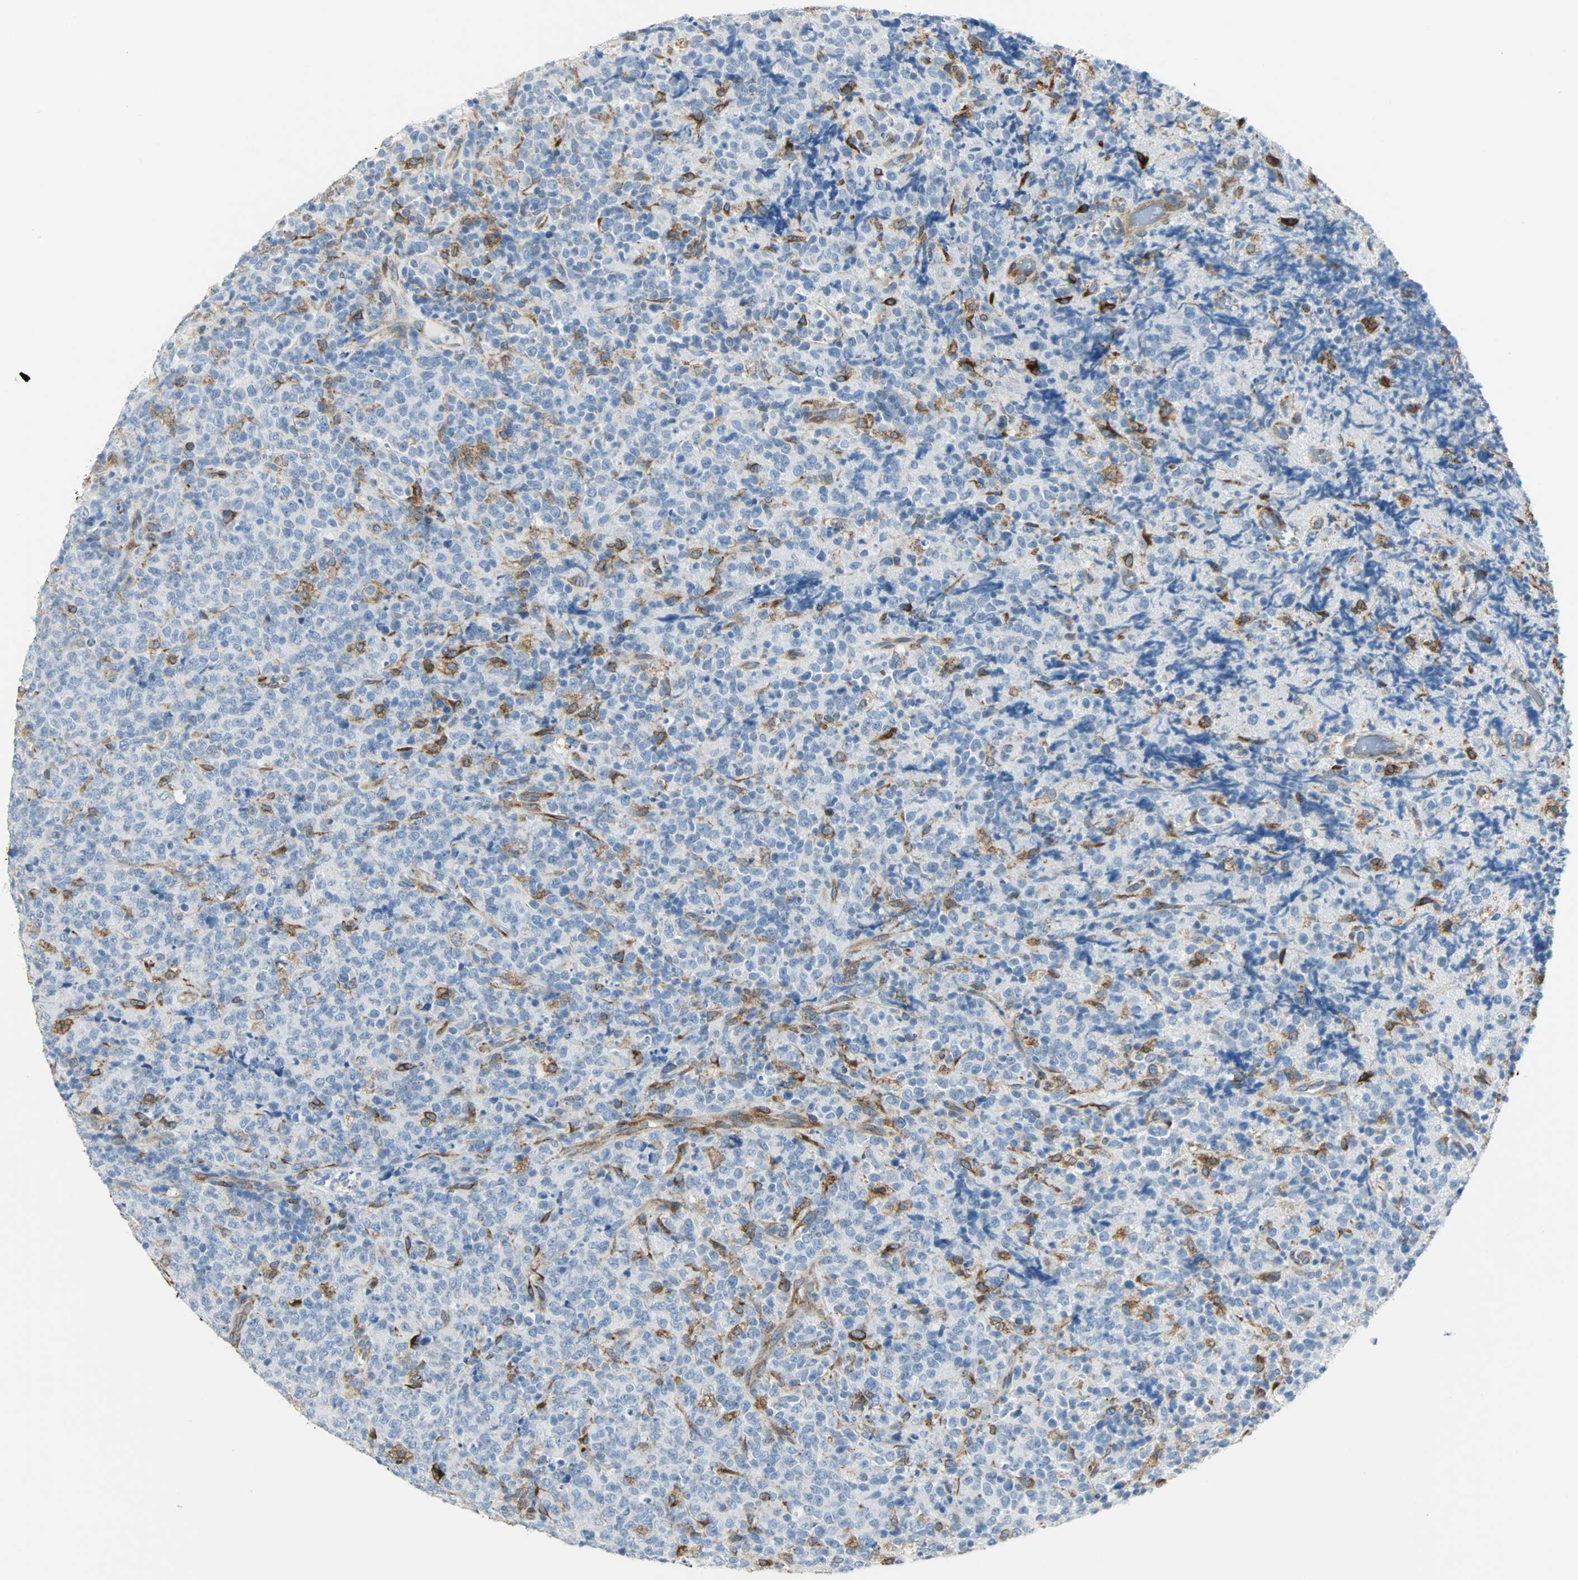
{"staining": {"intensity": "moderate", "quantity": "<25%", "location": "cytoplasmic/membranous"}, "tissue": "lymphoma", "cell_type": "Tumor cells", "image_type": "cancer", "snomed": [{"axis": "morphology", "description": "Malignant lymphoma, non-Hodgkin's type, High grade"}, {"axis": "topography", "description": "Tonsil"}], "caption": "Immunohistochemical staining of high-grade malignant lymphoma, non-Hodgkin's type reveals low levels of moderate cytoplasmic/membranous protein positivity in about <25% of tumor cells.", "gene": "PKD2", "patient": {"sex": "female", "age": 36}}